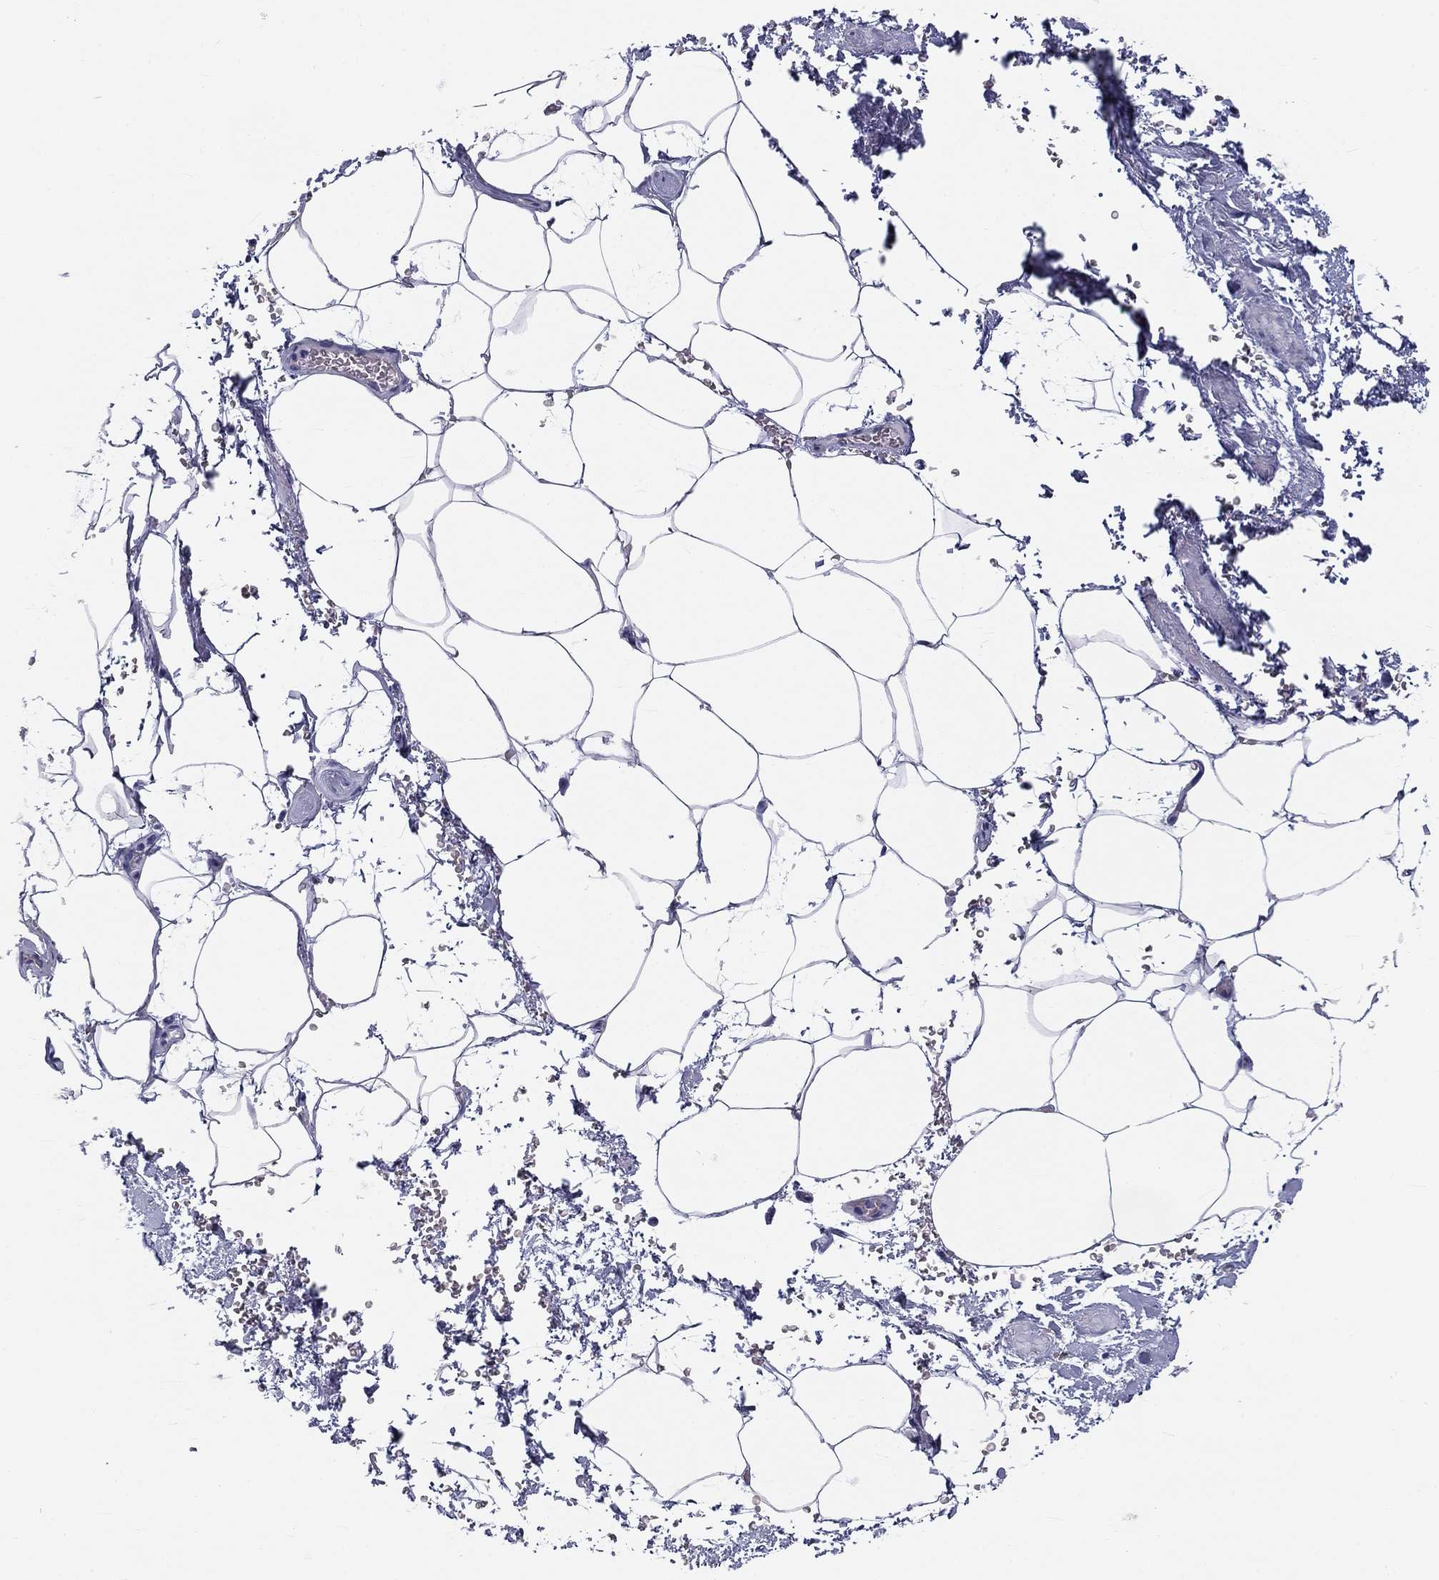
{"staining": {"intensity": "negative", "quantity": "none", "location": "none"}, "tissue": "adipose tissue", "cell_type": "Adipocytes", "image_type": "normal", "snomed": [{"axis": "morphology", "description": "Normal tissue, NOS"}, {"axis": "topography", "description": "Soft tissue"}, {"axis": "topography", "description": "Adipose tissue"}, {"axis": "topography", "description": "Vascular tissue"}, {"axis": "topography", "description": "Peripheral nerve tissue"}], "caption": "DAB (3,3'-diaminobenzidine) immunohistochemical staining of benign adipose tissue demonstrates no significant positivity in adipocytes. (Stains: DAB IHC with hematoxylin counter stain, Microscopy: brightfield microscopy at high magnification).", "gene": "DNALI1", "patient": {"sex": "male", "age": 68}}